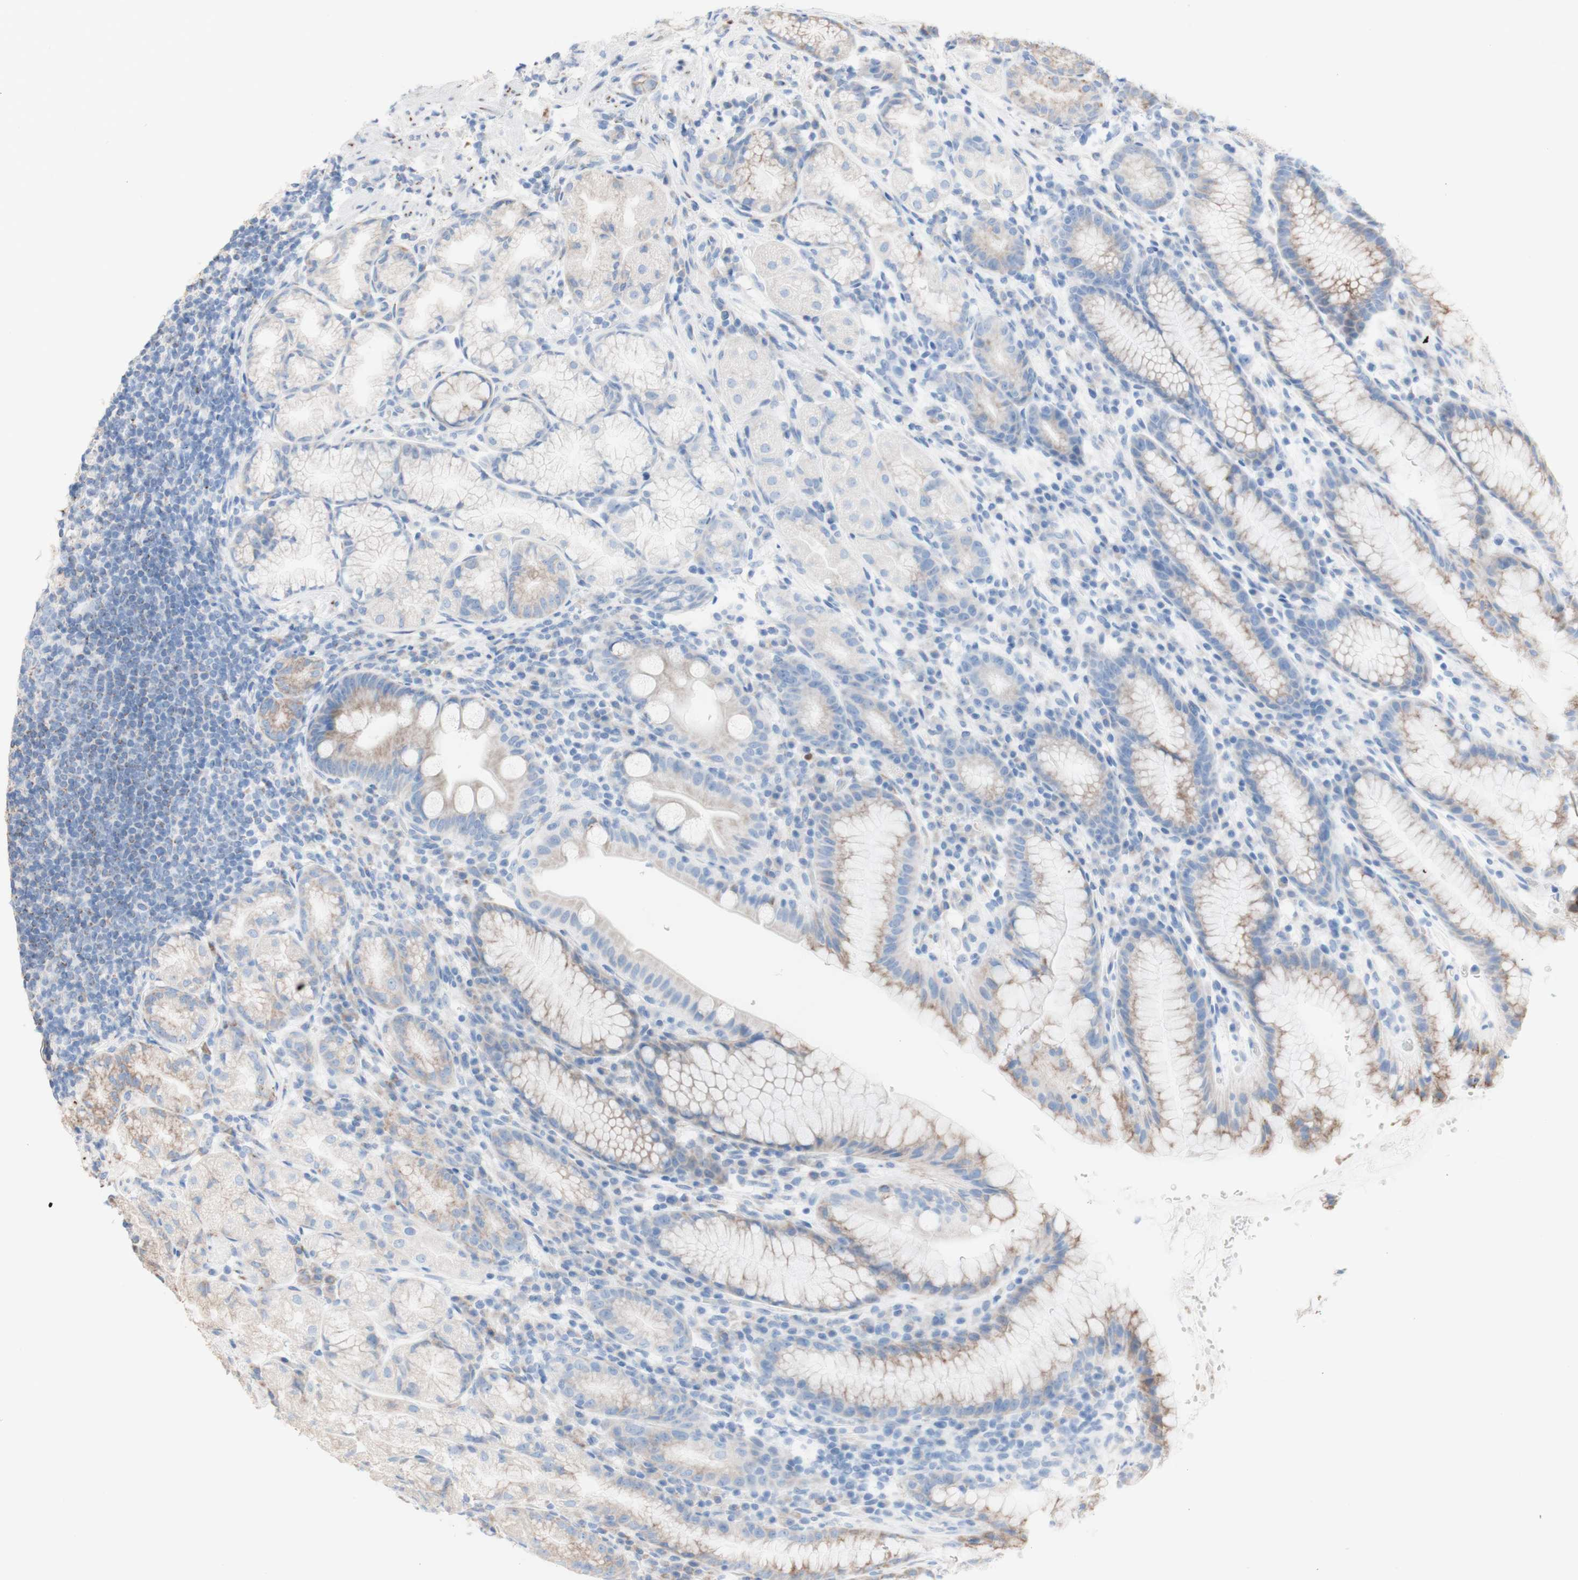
{"staining": {"intensity": "weak", "quantity": "<25%", "location": "cytoplasmic/membranous"}, "tissue": "stomach", "cell_type": "Glandular cells", "image_type": "normal", "snomed": [{"axis": "morphology", "description": "Normal tissue, NOS"}, {"axis": "topography", "description": "Stomach, lower"}], "caption": "Immunohistochemical staining of benign human stomach shows no significant positivity in glandular cells.", "gene": "AGPAT5", "patient": {"sex": "male", "age": 52}}